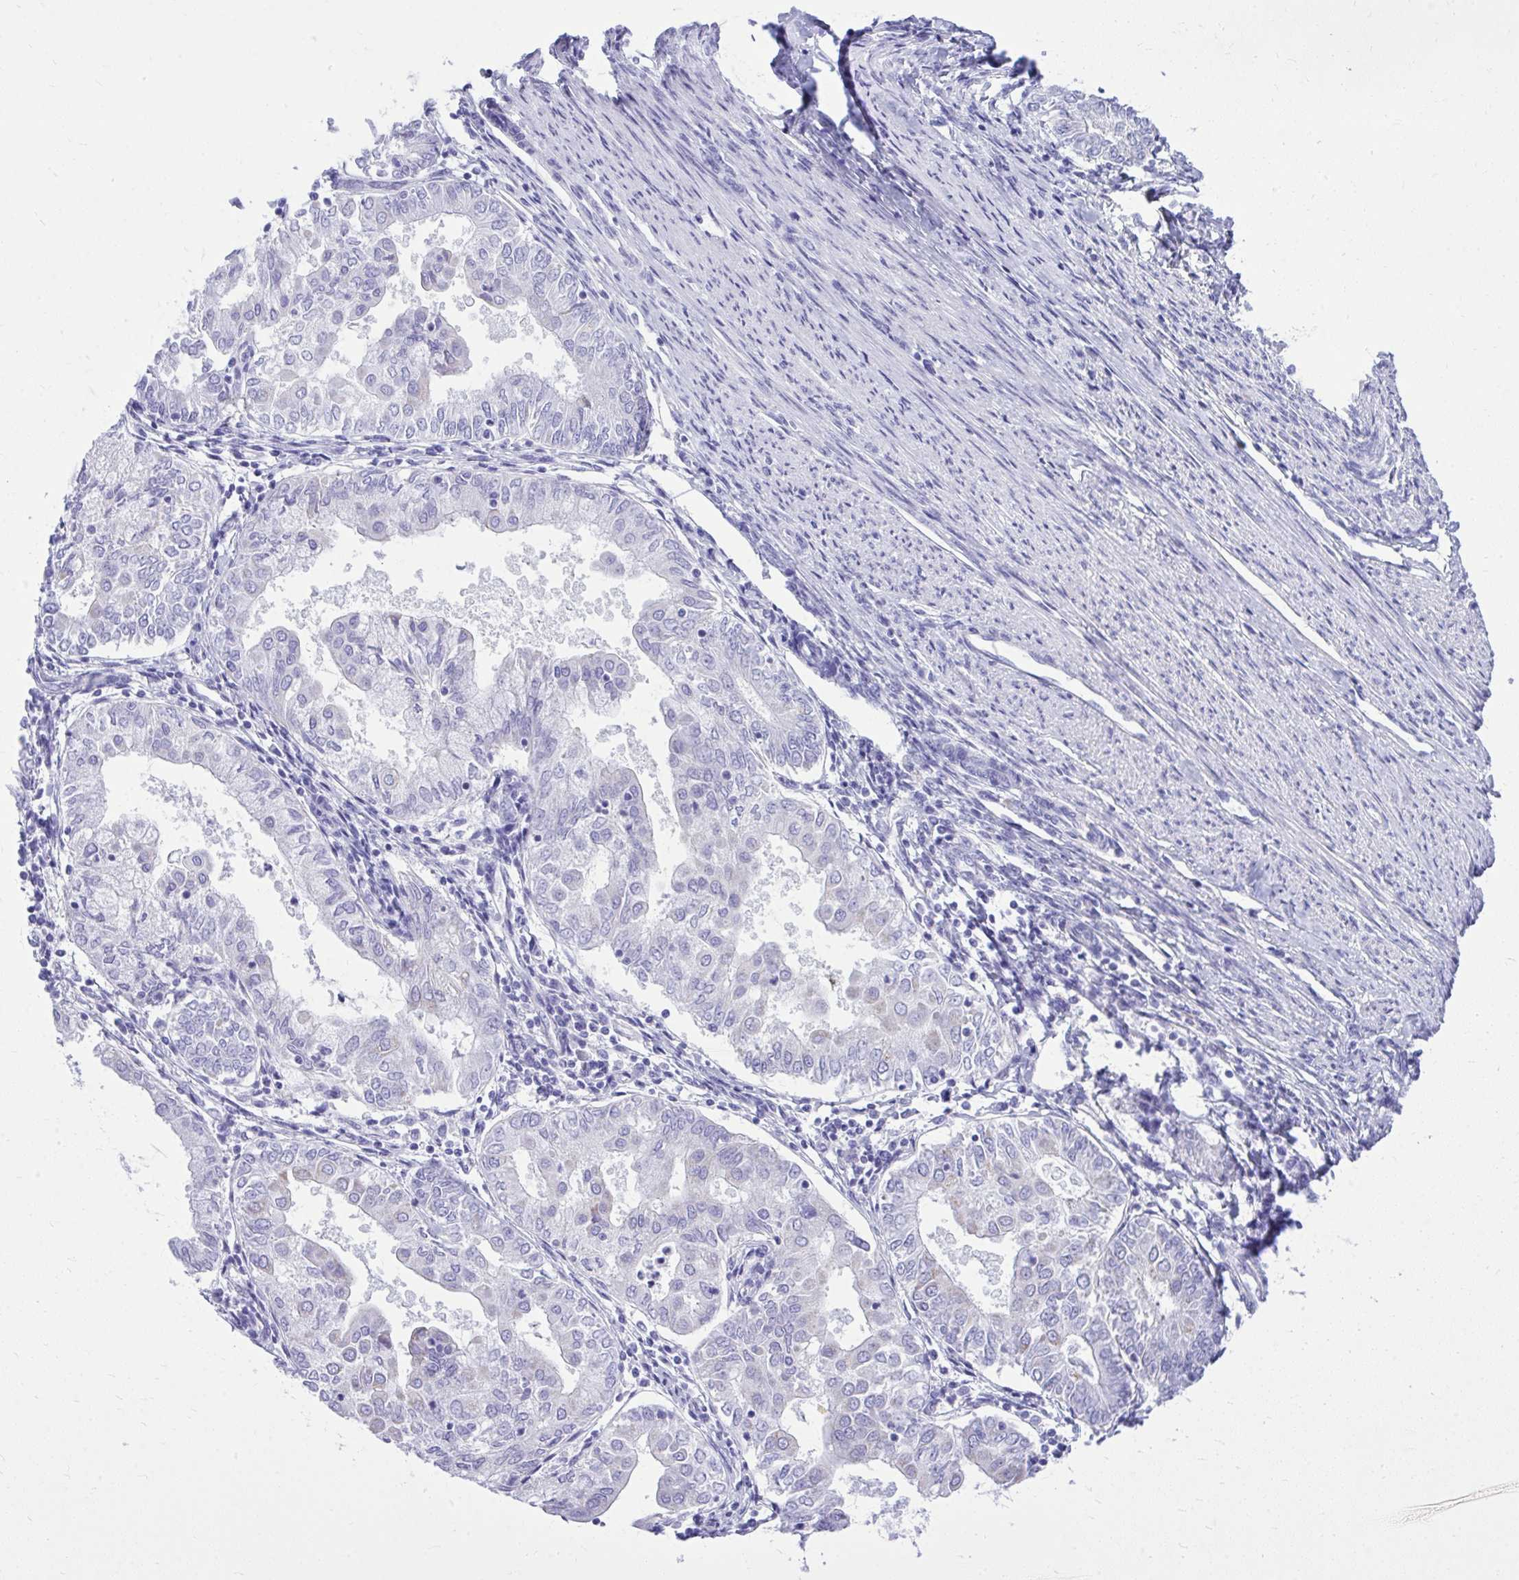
{"staining": {"intensity": "negative", "quantity": "none", "location": "none"}, "tissue": "endometrial cancer", "cell_type": "Tumor cells", "image_type": "cancer", "snomed": [{"axis": "morphology", "description": "Adenocarcinoma, NOS"}, {"axis": "topography", "description": "Endometrium"}], "caption": "A high-resolution histopathology image shows IHC staining of endometrial cancer, which displays no significant expression in tumor cells.", "gene": "RALYL", "patient": {"sex": "female", "age": 68}}